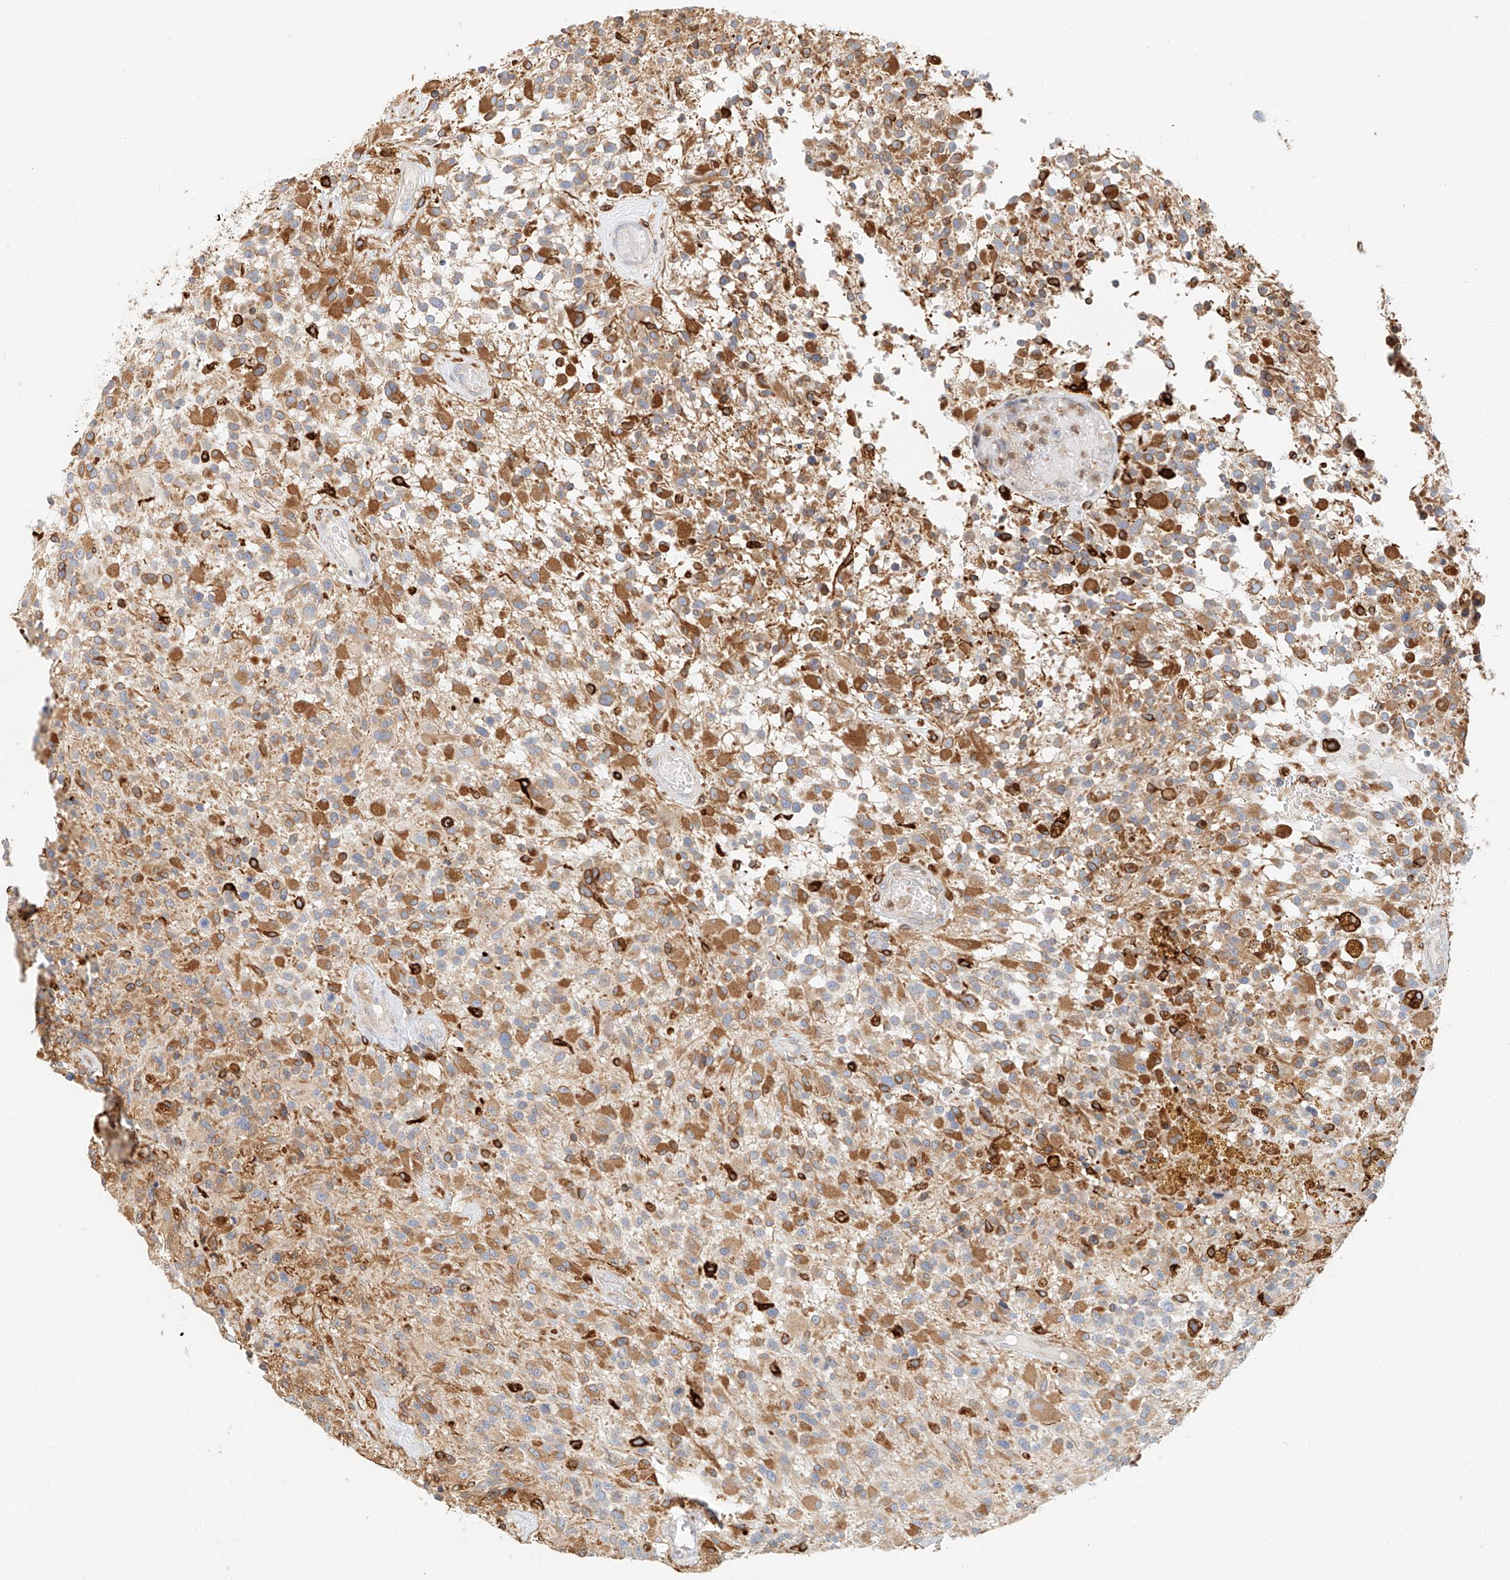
{"staining": {"intensity": "moderate", "quantity": "25%-75%", "location": "cytoplasmic/membranous"}, "tissue": "glioma", "cell_type": "Tumor cells", "image_type": "cancer", "snomed": [{"axis": "morphology", "description": "Glioma, malignant, High grade"}, {"axis": "morphology", "description": "Glioblastoma, NOS"}, {"axis": "topography", "description": "Brain"}], "caption": "Glioma stained with immunohistochemistry shows moderate cytoplasmic/membranous expression in about 25%-75% of tumor cells.", "gene": "DHRS7", "patient": {"sex": "male", "age": 60}}